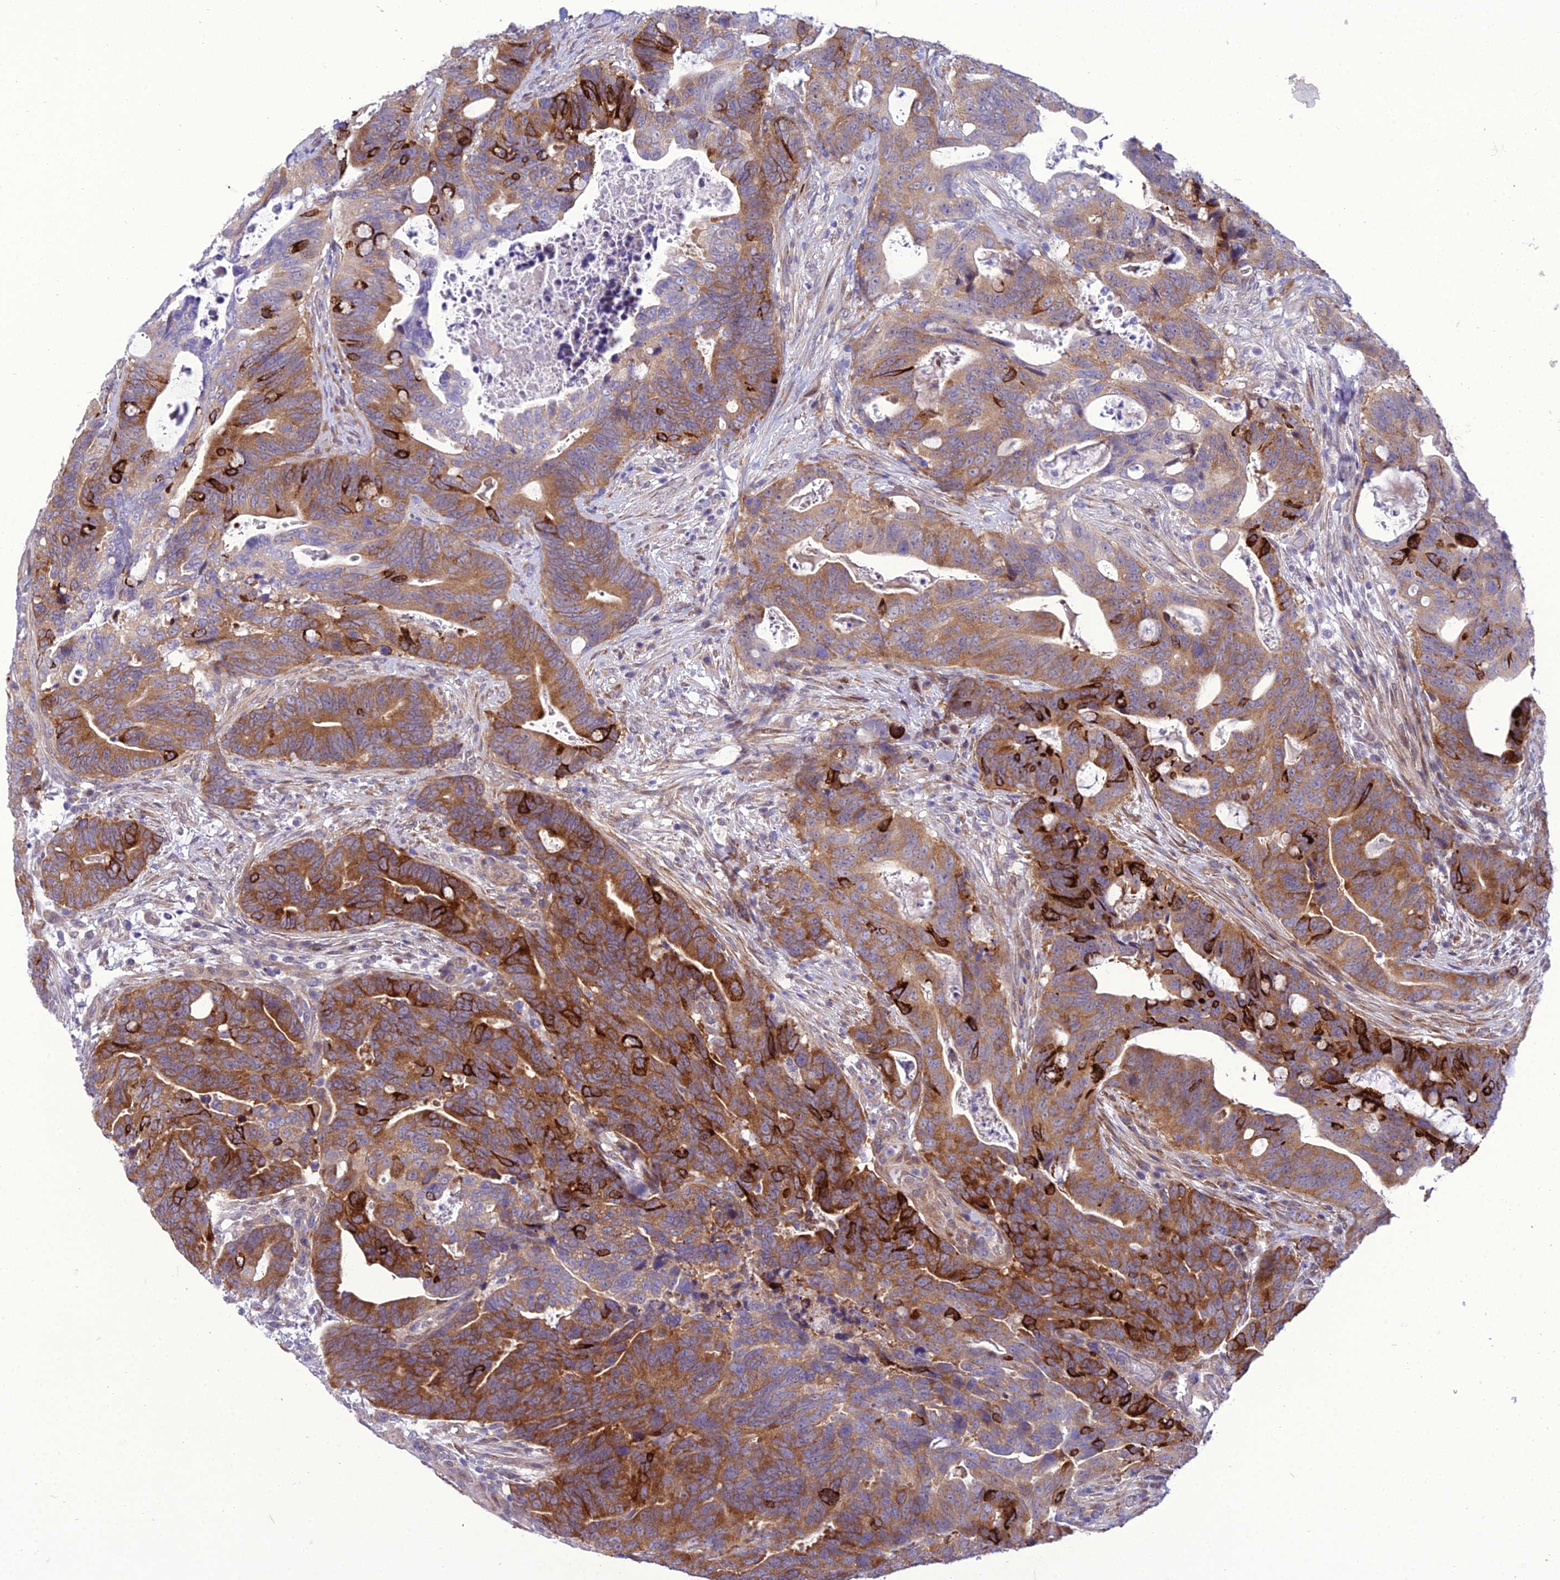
{"staining": {"intensity": "strong", "quantity": "25%-75%", "location": "cytoplasmic/membranous"}, "tissue": "colorectal cancer", "cell_type": "Tumor cells", "image_type": "cancer", "snomed": [{"axis": "morphology", "description": "Adenocarcinoma, NOS"}, {"axis": "topography", "description": "Colon"}], "caption": "Immunohistochemical staining of human adenocarcinoma (colorectal) exhibits strong cytoplasmic/membranous protein positivity in approximately 25%-75% of tumor cells.", "gene": "GAB4", "patient": {"sex": "female", "age": 82}}